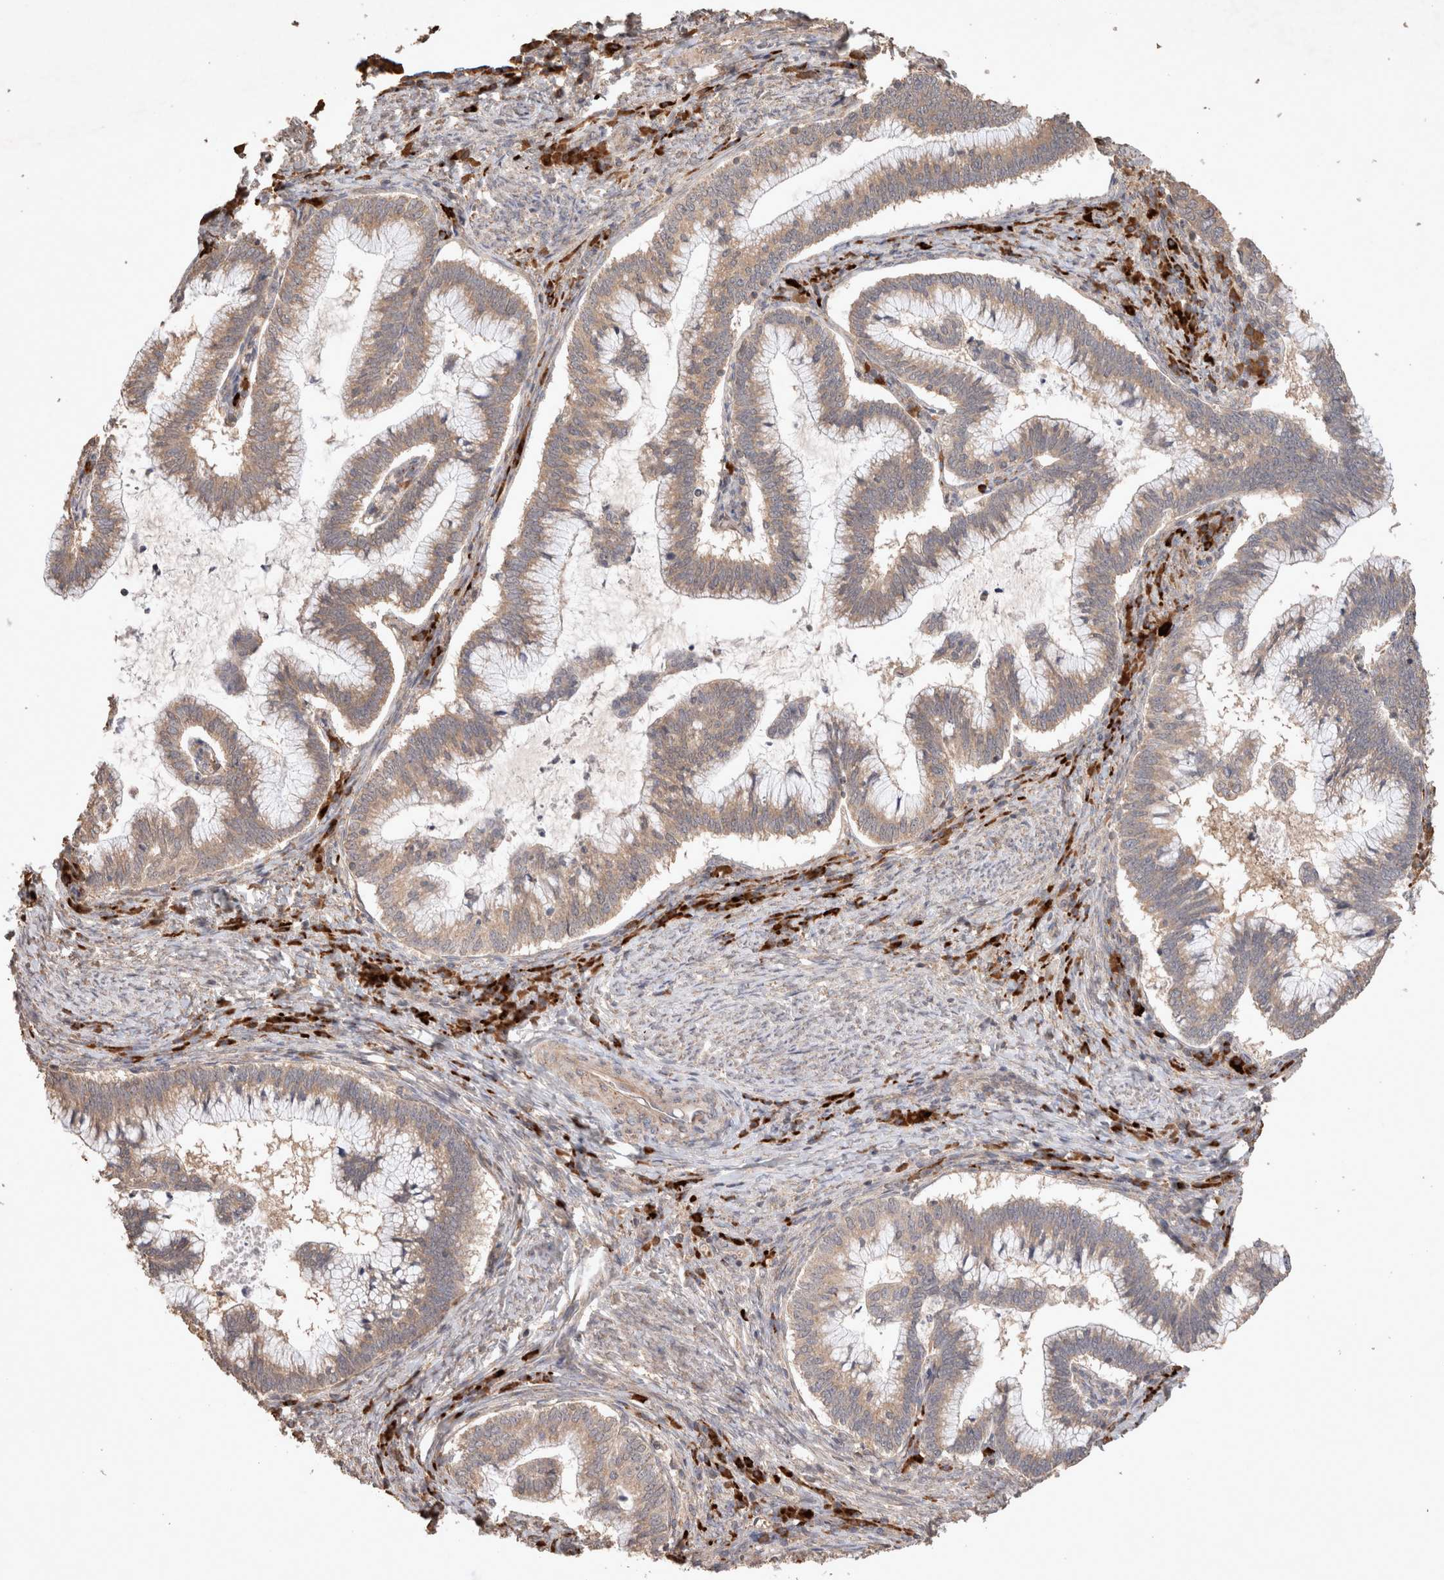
{"staining": {"intensity": "weak", "quantity": ">75%", "location": "cytoplasmic/membranous"}, "tissue": "cervical cancer", "cell_type": "Tumor cells", "image_type": "cancer", "snomed": [{"axis": "morphology", "description": "Adenocarcinoma, NOS"}, {"axis": "topography", "description": "Cervix"}], "caption": "Immunohistochemical staining of human cervical cancer (adenocarcinoma) demonstrates low levels of weak cytoplasmic/membranous protein staining in approximately >75% of tumor cells. (Stains: DAB (3,3'-diaminobenzidine) in brown, nuclei in blue, Microscopy: brightfield microscopy at high magnification).", "gene": "HROB", "patient": {"sex": "female", "age": 36}}